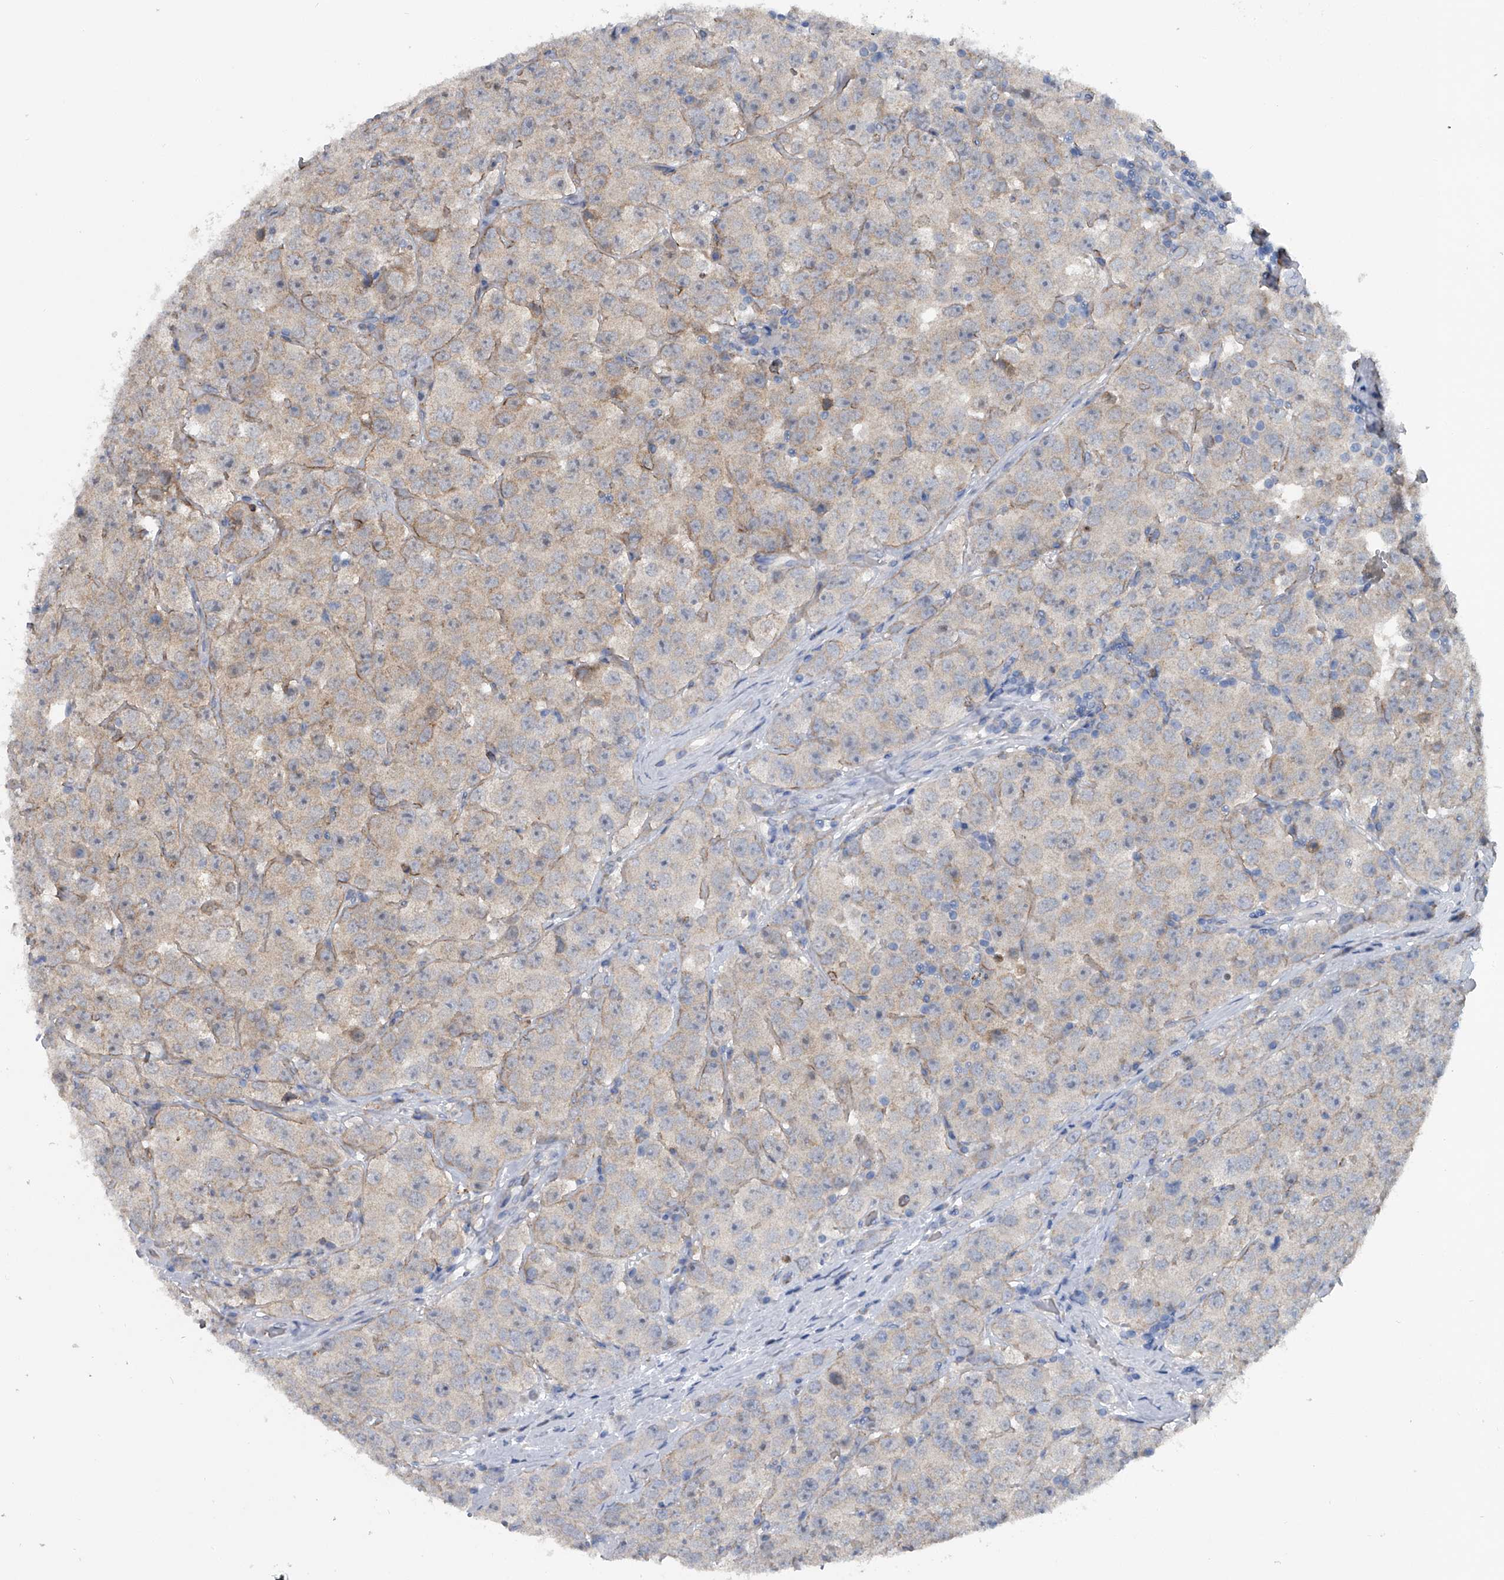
{"staining": {"intensity": "moderate", "quantity": "<25%", "location": "cytoplasmic/membranous"}, "tissue": "testis cancer", "cell_type": "Tumor cells", "image_type": "cancer", "snomed": [{"axis": "morphology", "description": "Seminoma, NOS"}, {"axis": "topography", "description": "Testis"}], "caption": "Protein positivity by immunohistochemistry (IHC) reveals moderate cytoplasmic/membranous staining in about <25% of tumor cells in testis cancer (seminoma).", "gene": "GEMIN8", "patient": {"sex": "male", "age": 28}}